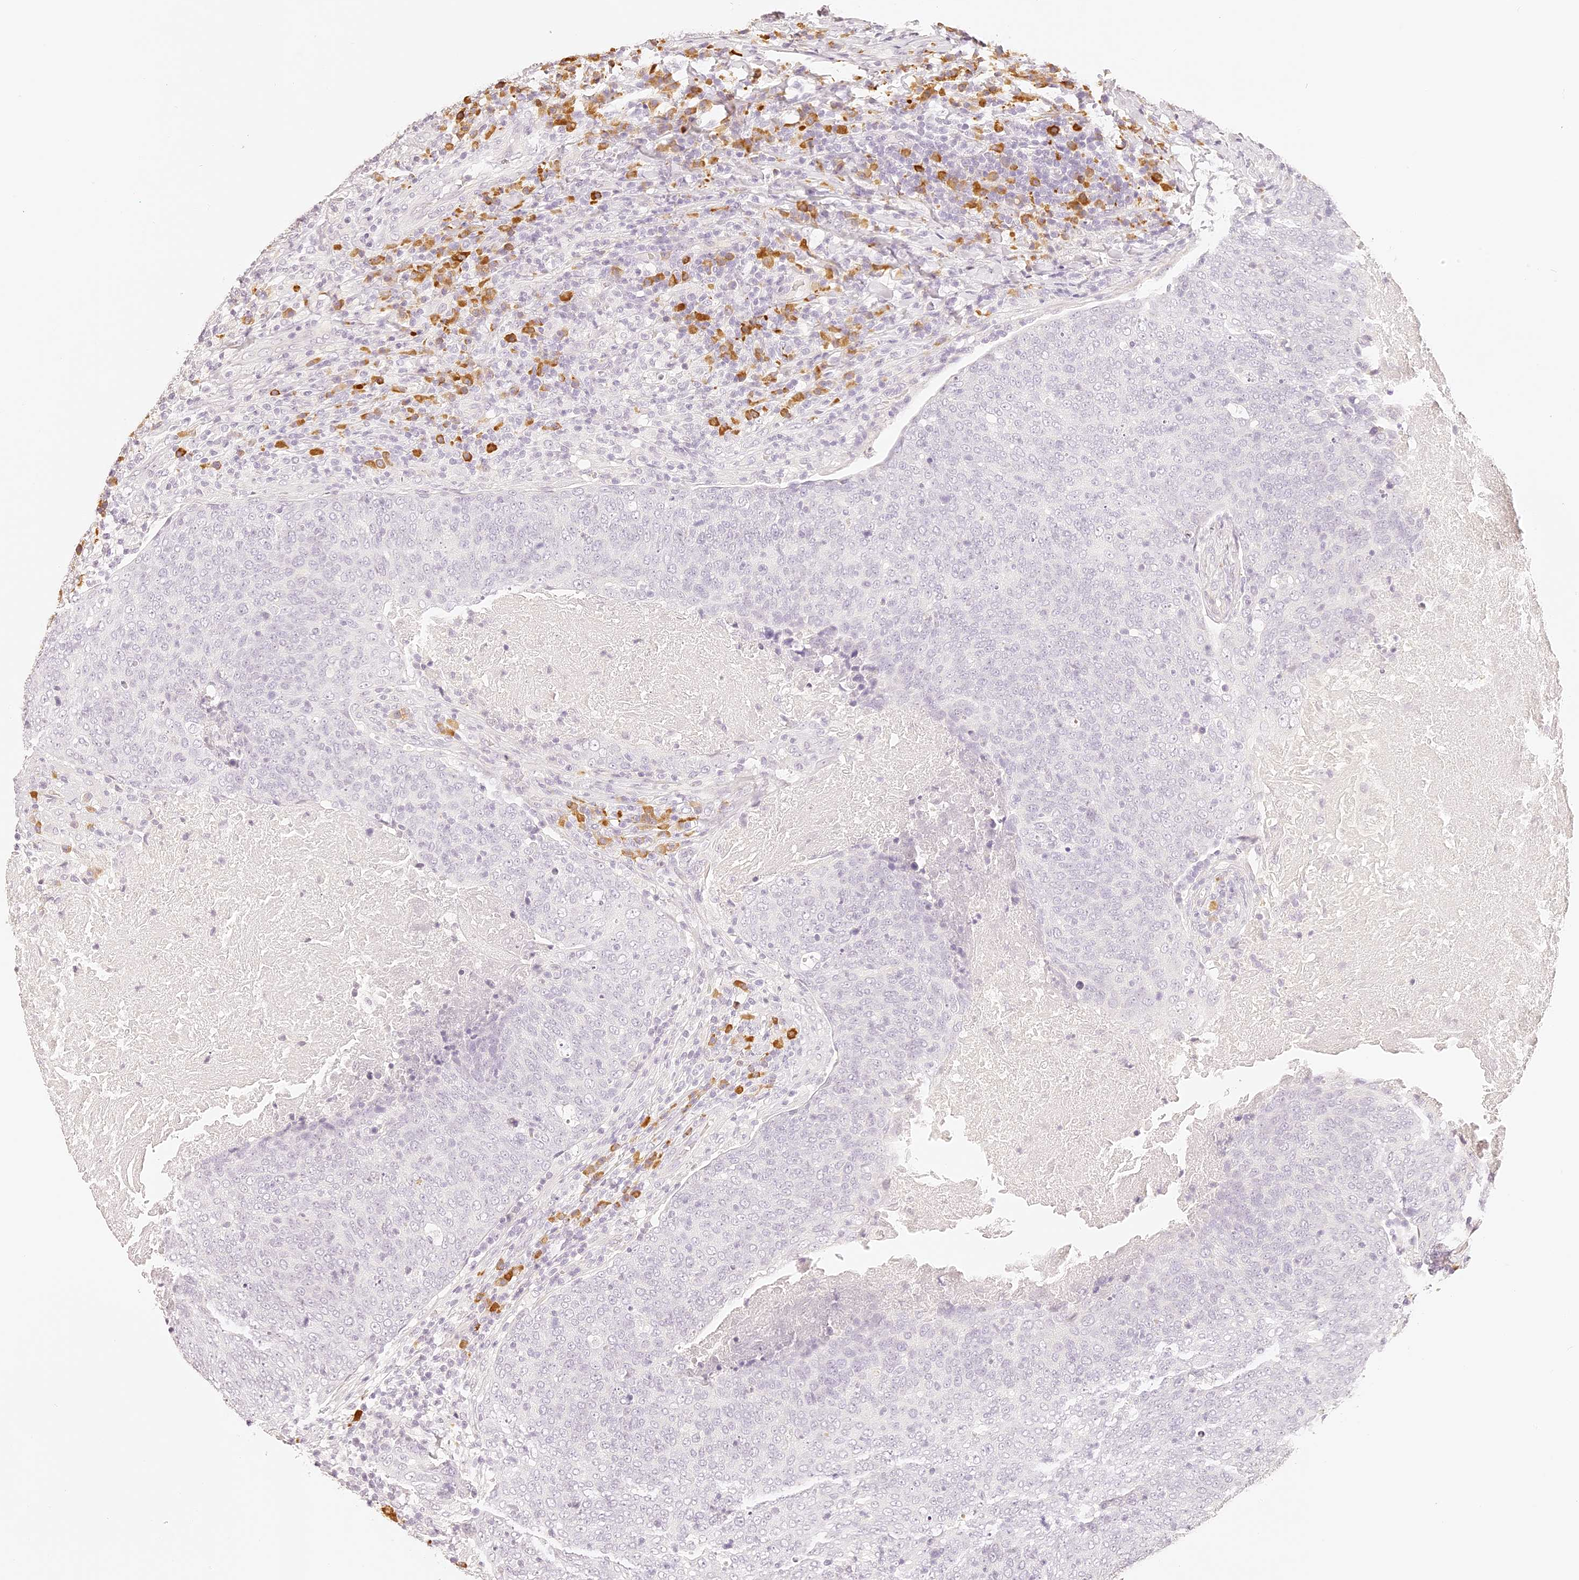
{"staining": {"intensity": "negative", "quantity": "none", "location": "none"}, "tissue": "head and neck cancer", "cell_type": "Tumor cells", "image_type": "cancer", "snomed": [{"axis": "morphology", "description": "Squamous cell carcinoma, NOS"}, {"axis": "morphology", "description": "Squamous cell carcinoma, metastatic, NOS"}, {"axis": "topography", "description": "Lymph node"}, {"axis": "topography", "description": "Head-Neck"}], "caption": "A high-resolution photomicrograph shows immunohistochemistry (IHC) staining of squamous cell carcinoma (head and neck), which demonstrates no significant expression in tumor cells.", "gene": "TRIM45", "patient": {"sex": "male", "age": 62}}